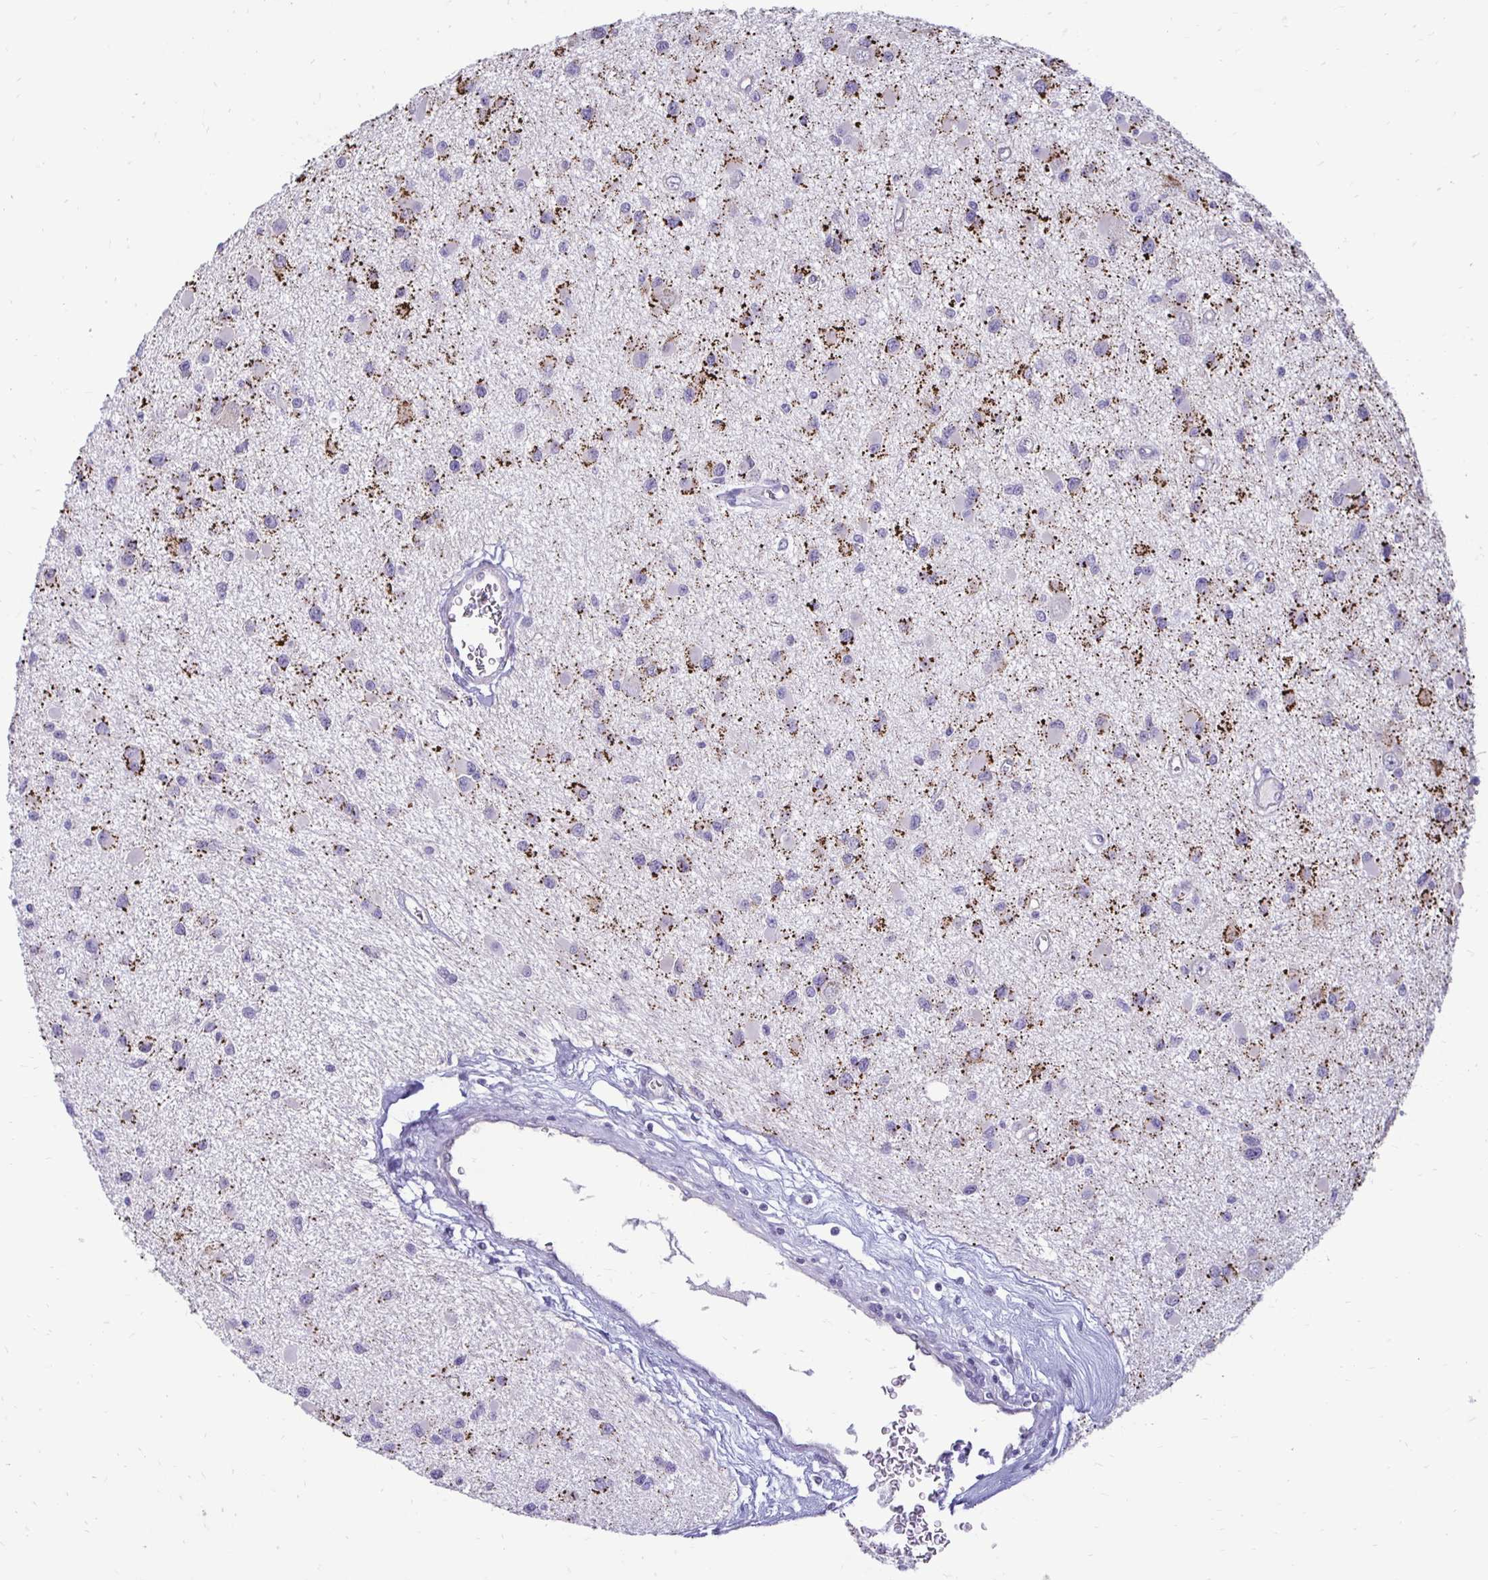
{"staining": {"intensity": "strong", "quantity": "25%-75%", "location": "cytoplasmic/membranous"}, "tissue": "glioma", "cell_type": "Tumor cells", "image_type": "cancer", "snomed": [{"axis": "morphology", "description": "Glioma, malignant, High grade"}, {"axis": "topography", "description": "Brain"}], "caption": "Immunohistochemical staining of high-grade glioma (malignant) exhibits high levels of strong cytoplasmic/membranous protein positivity in approximately 25%-75% of tumor cells.", "gene": "GAS2", "patient": {"sex": "male", "age": 54}}